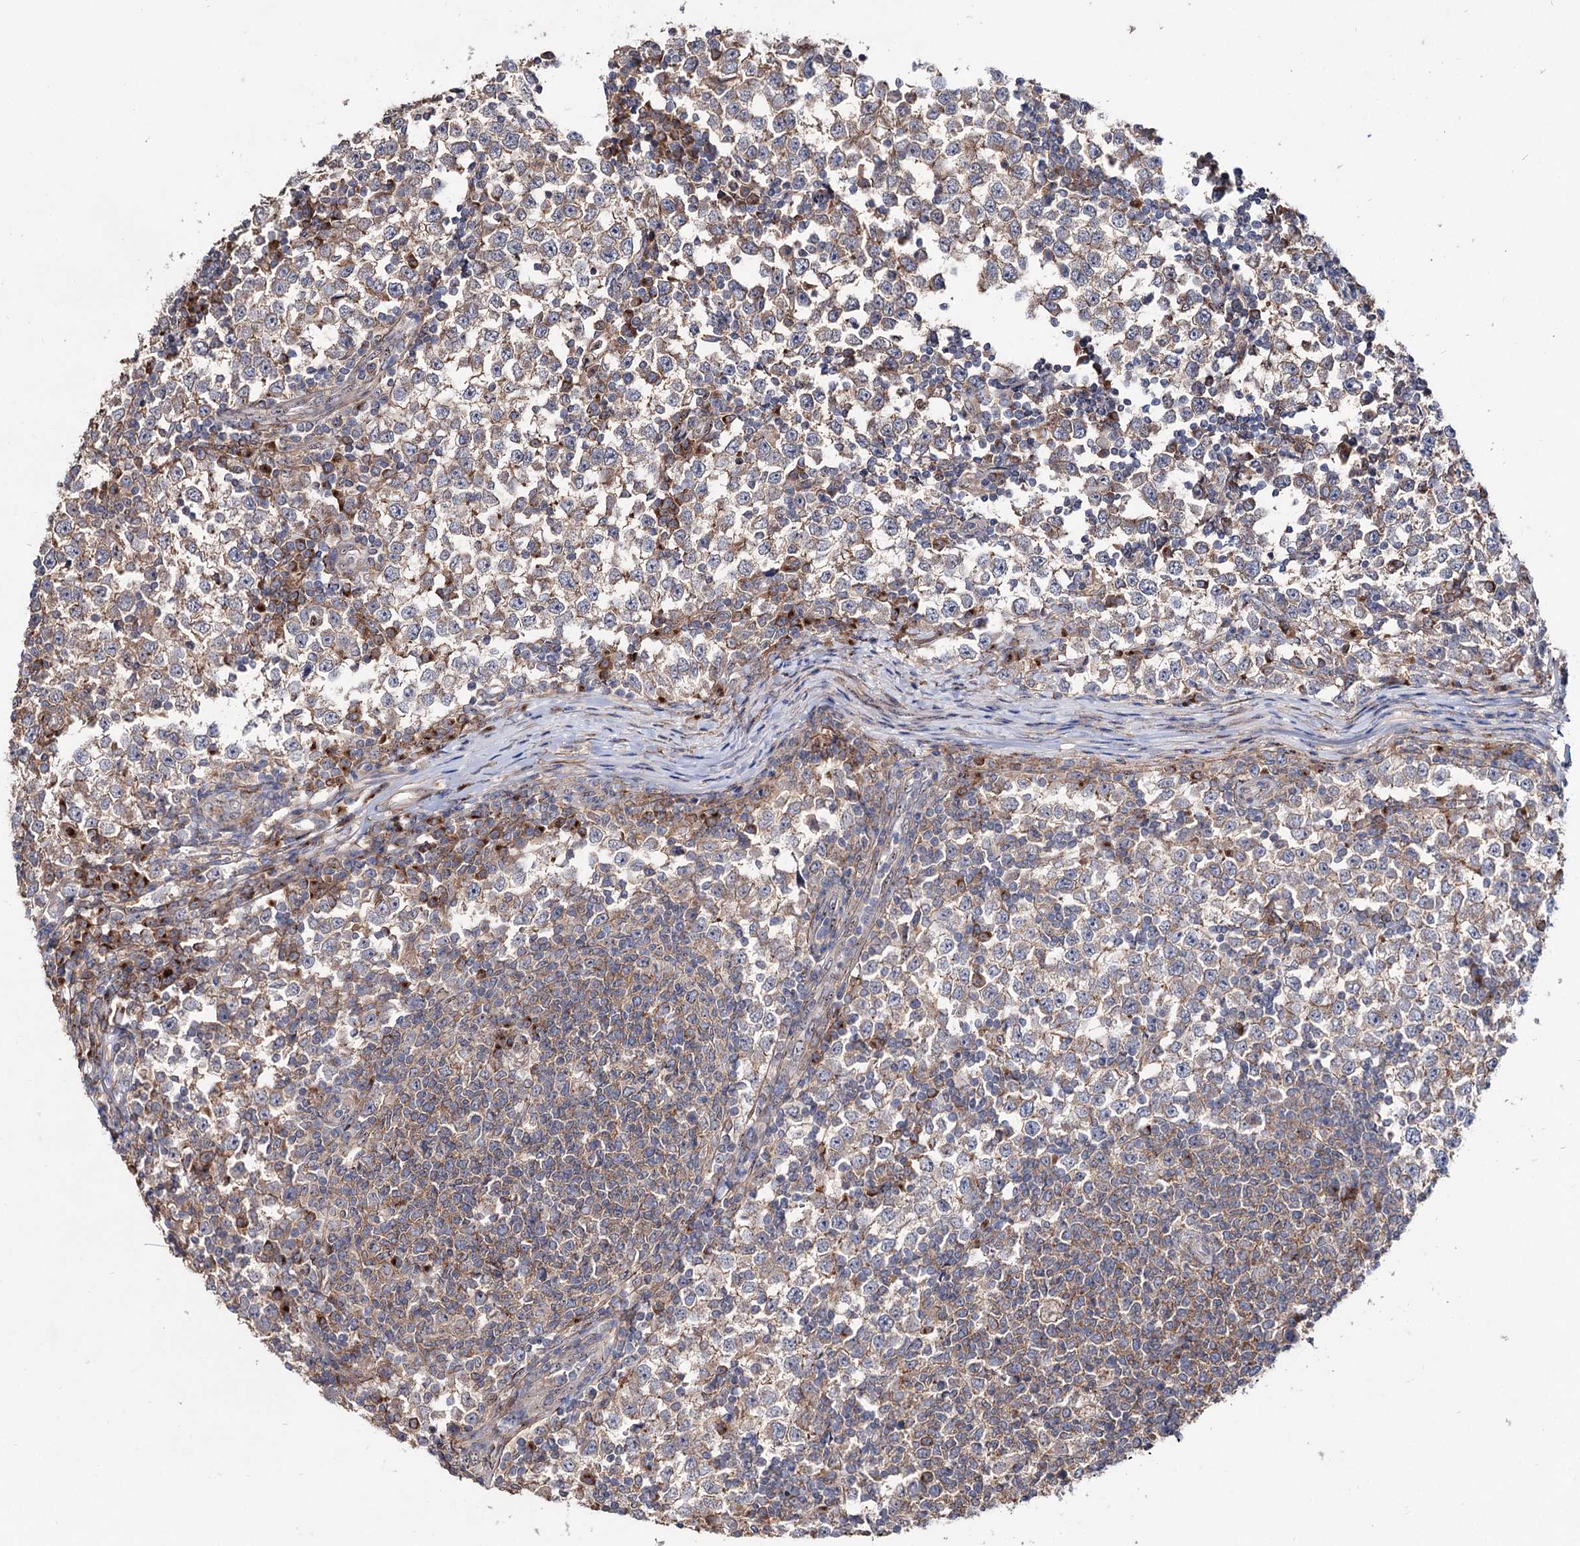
{"staining": {"intensity": "moderate", "quantity": ">75%", "location": "cytoplasmic/membranous"}, "tissue": "testis cancer", "cell_type": "Tumor cells", "image_type": "cancer", "snomed": [{"axis": "morphology", "description": "Seminoma, NOS"}, {"axis": "topography", "description": "Testis"}], "caption": "Moderate cytoplasmic/membranous staining is seen in about >75% of tumor cells in testis cancer (seminoma). (DAB IHC, brown staining for protein, blue staining for nuclei).", "gene": "SEC24A", "patient": {"sex": "male", "age": 65}}